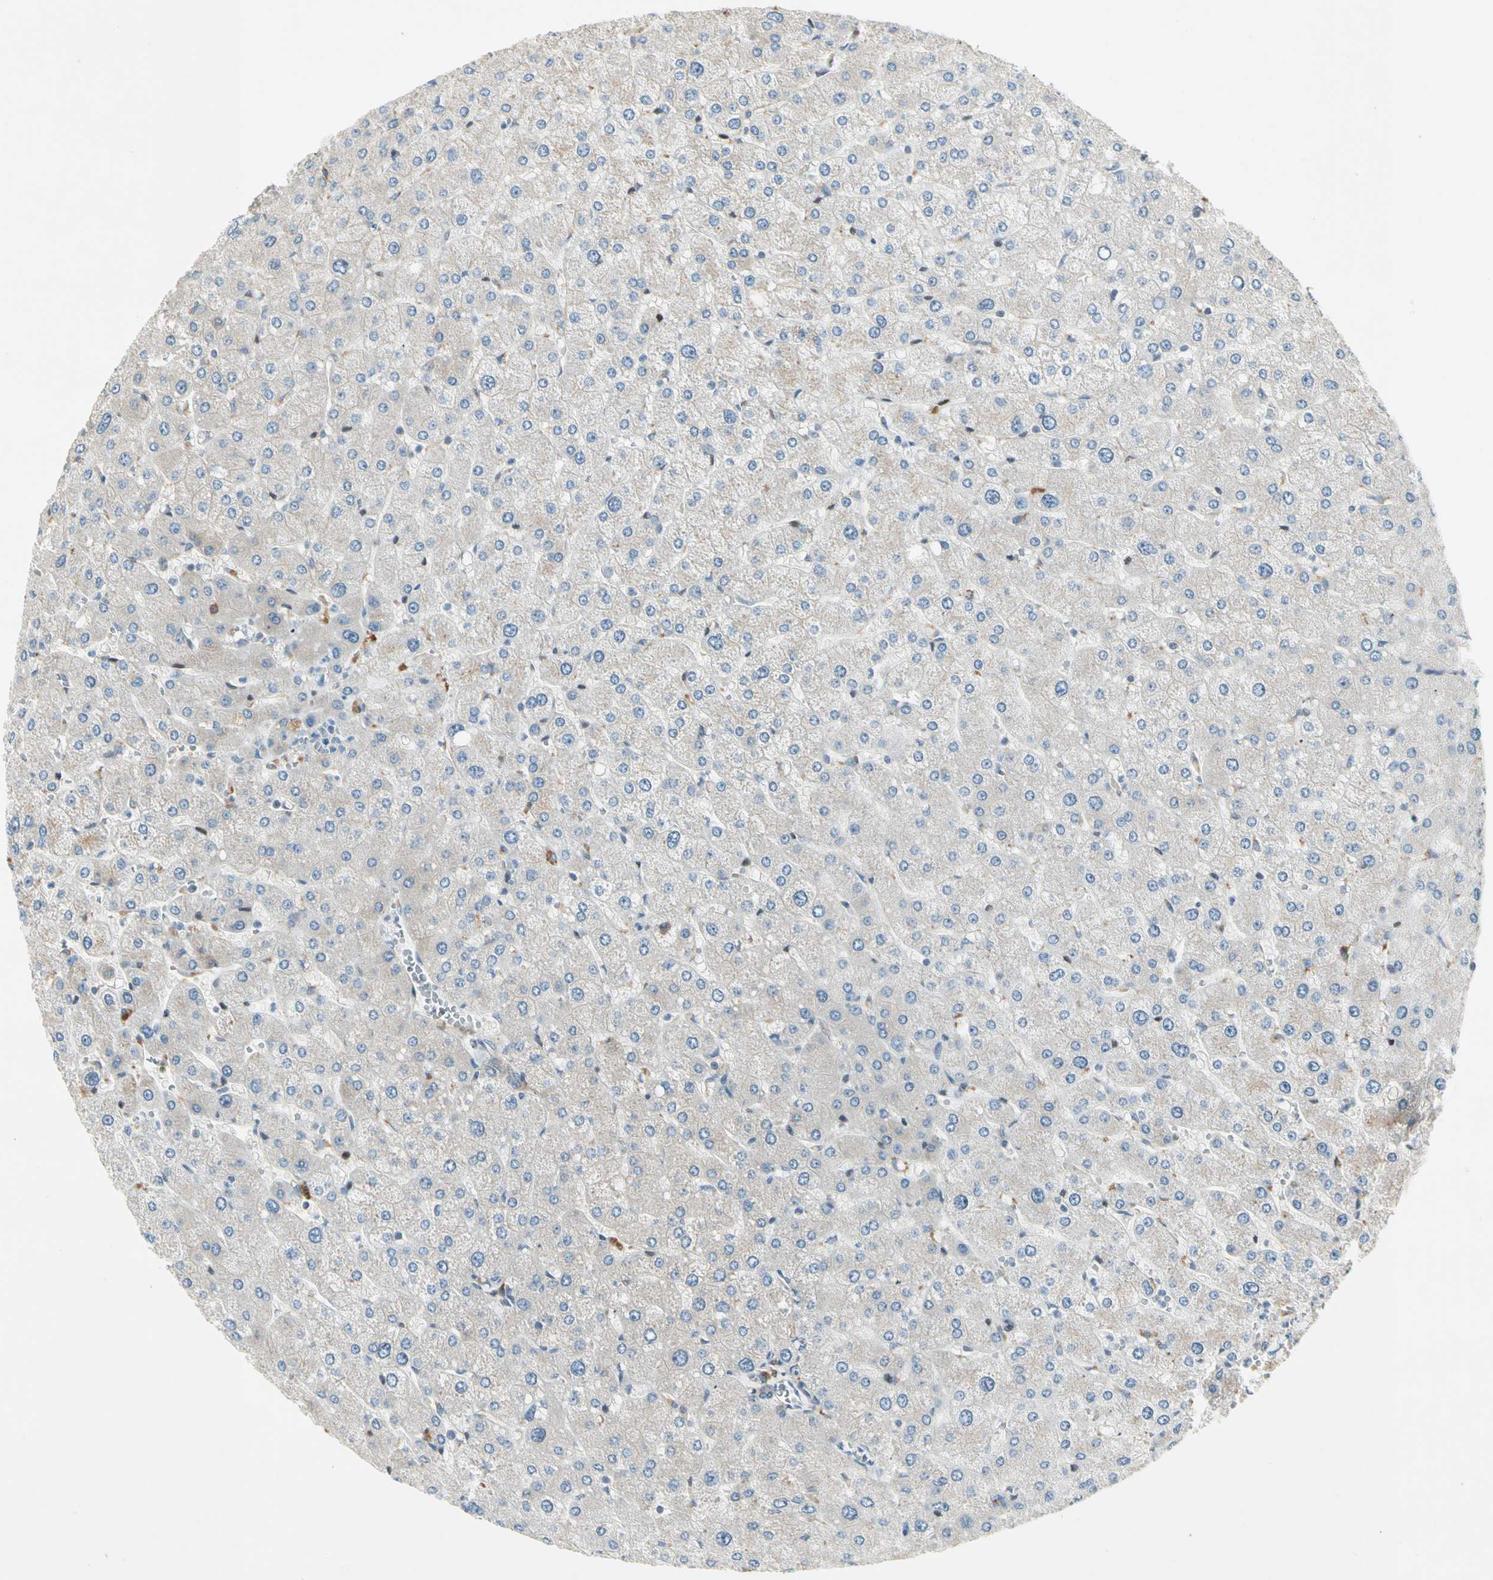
{"staining": {"intensity": "weak", "quantity": "25%-75%", "location": "cytoplasmic/membranous"}, "tissue": "liver", "cell_type": "Cholangiocytes", "image_type": "normal", "snomed": [{"axis": "morphology", "description": "Normal tissue, NOS"}, {"axis": "topography", "description": "Liver"}], "caption": "Cholangiocytes show low levels of weak cytoplasmic/membranous positivity in approximately 25%-75% of cells in normal human liver.", "gene": "IL1R1", "patient": {"sex": "male", "age": 55}}